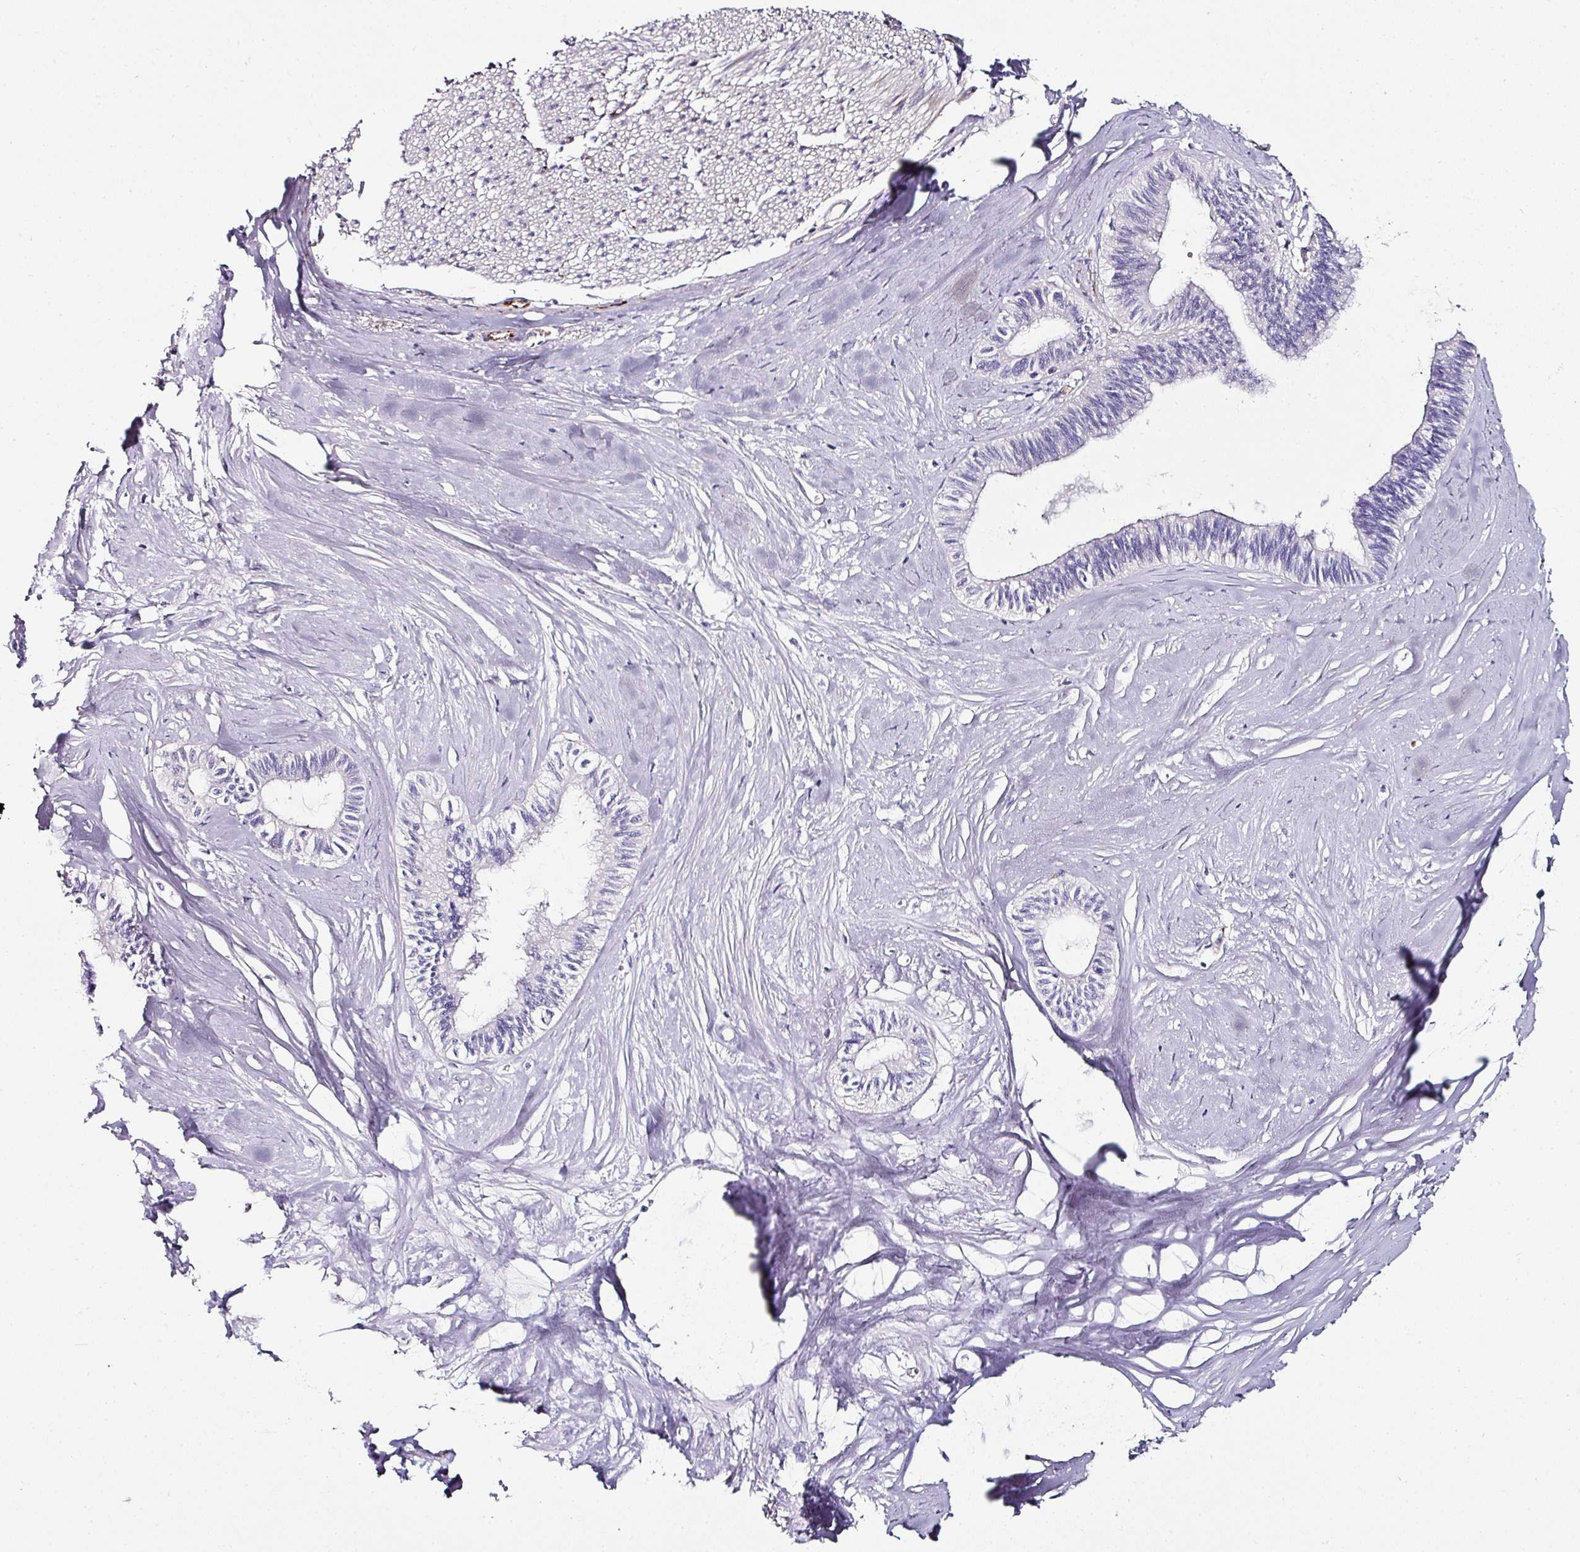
{"staining": {"intensity": "negative", "quantity": "none", "location": "none"}, "tissue": "pancreatic cancer", "cell_type": "Tumor cells", "image_type": "cancer", "snomed": [{"axis": "morphology", "description": "Adenocarcinoma, NOS"}, {"axis": "topography", "description": "Pancreas"}], "caption": "Tumor cells show no significant staining in adenocarcinoma (pancreatic).", "gene": "TMPRSS9", "patient": {"sex": "male", "age": 71}}